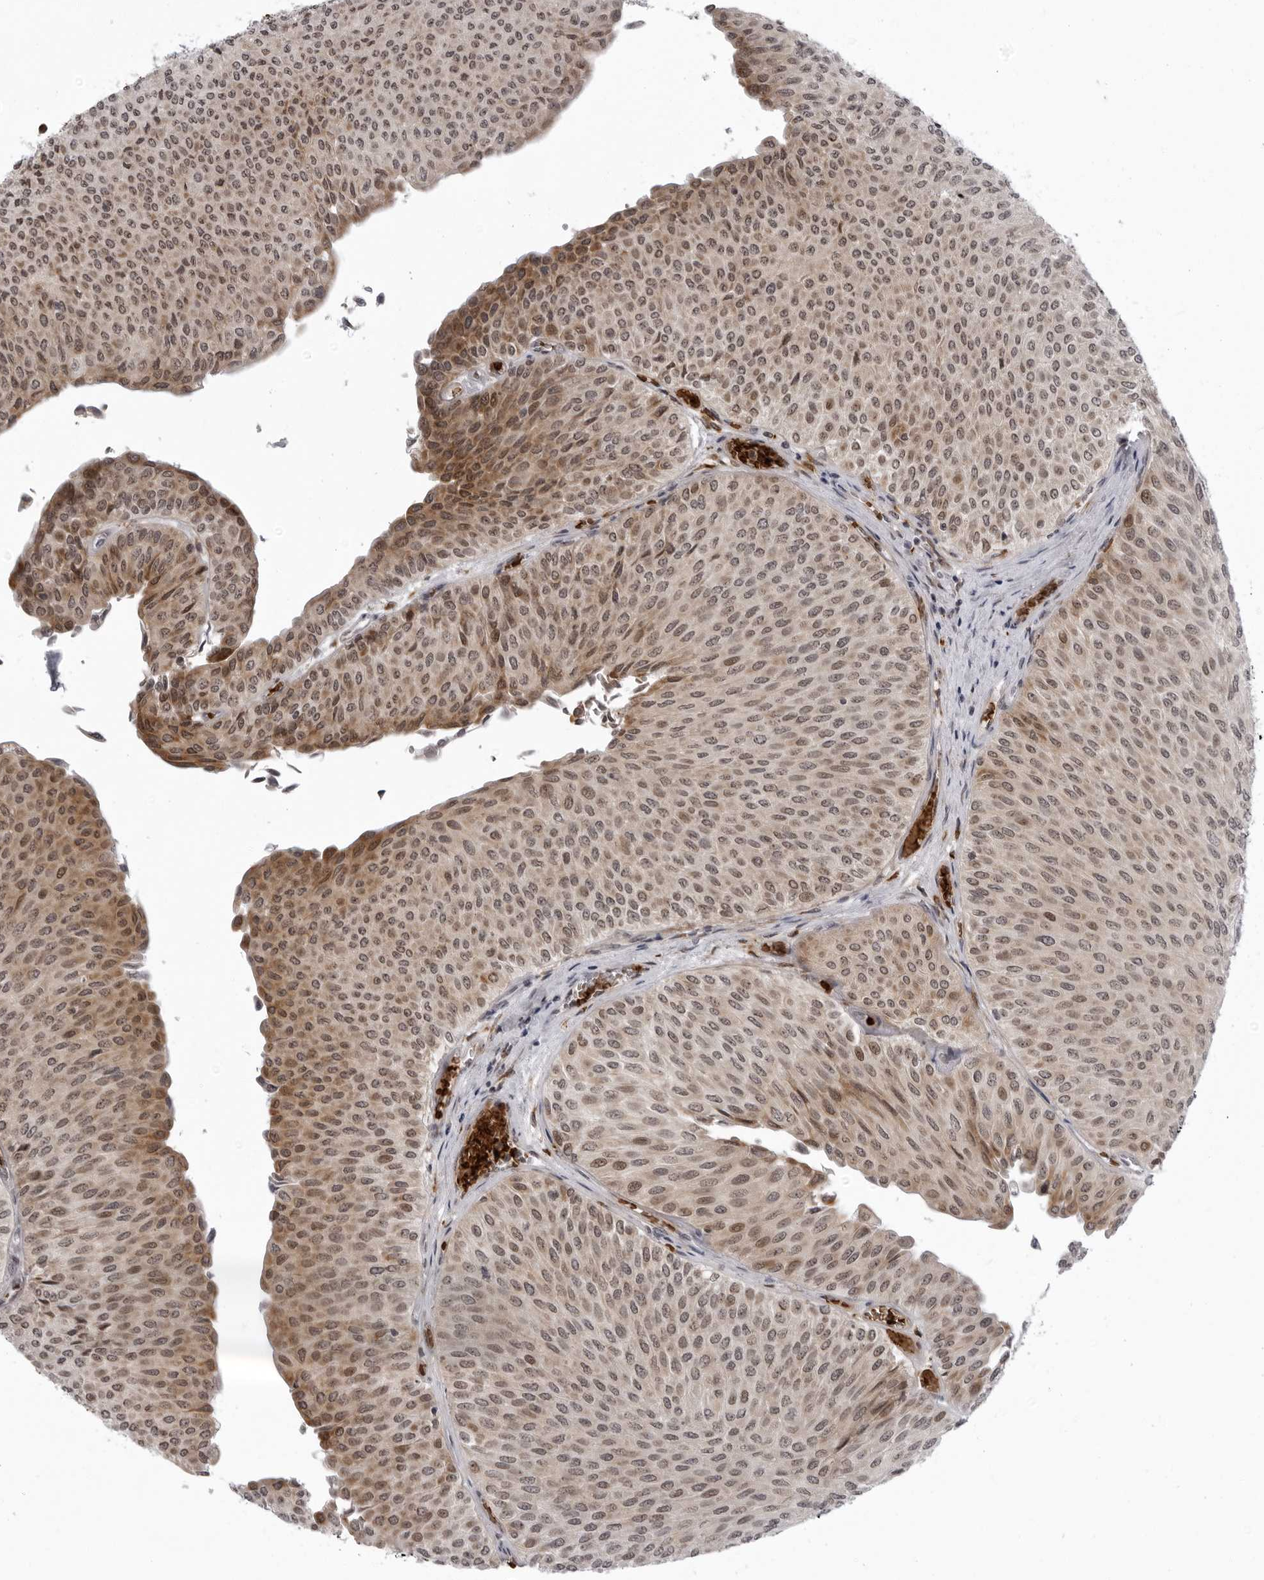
{"staining": {"intensity": "moderate", "quantity": ">75%", "location": "cytoplasmic/membranous"}, "tissue": "urothelial cancer", "cell_type": "Tumor cells", "image_type": "cancer", "snomed": [{"axis": "morphology", "description": "Urothelial carcinoma, Low grade"}, {"axis": "topography", "description": "Urinary bladder"}], "caption": "Urothelial carcinoma (low-grade) was stained to show a protein in brown. There is medium levels of moderate cytoplasmic/membranous expression in approximately >75% of tumor cells. Nuclei are stained in blue.", "gene": "THOP1", "patient": {"sex": "male", "age": 78}}